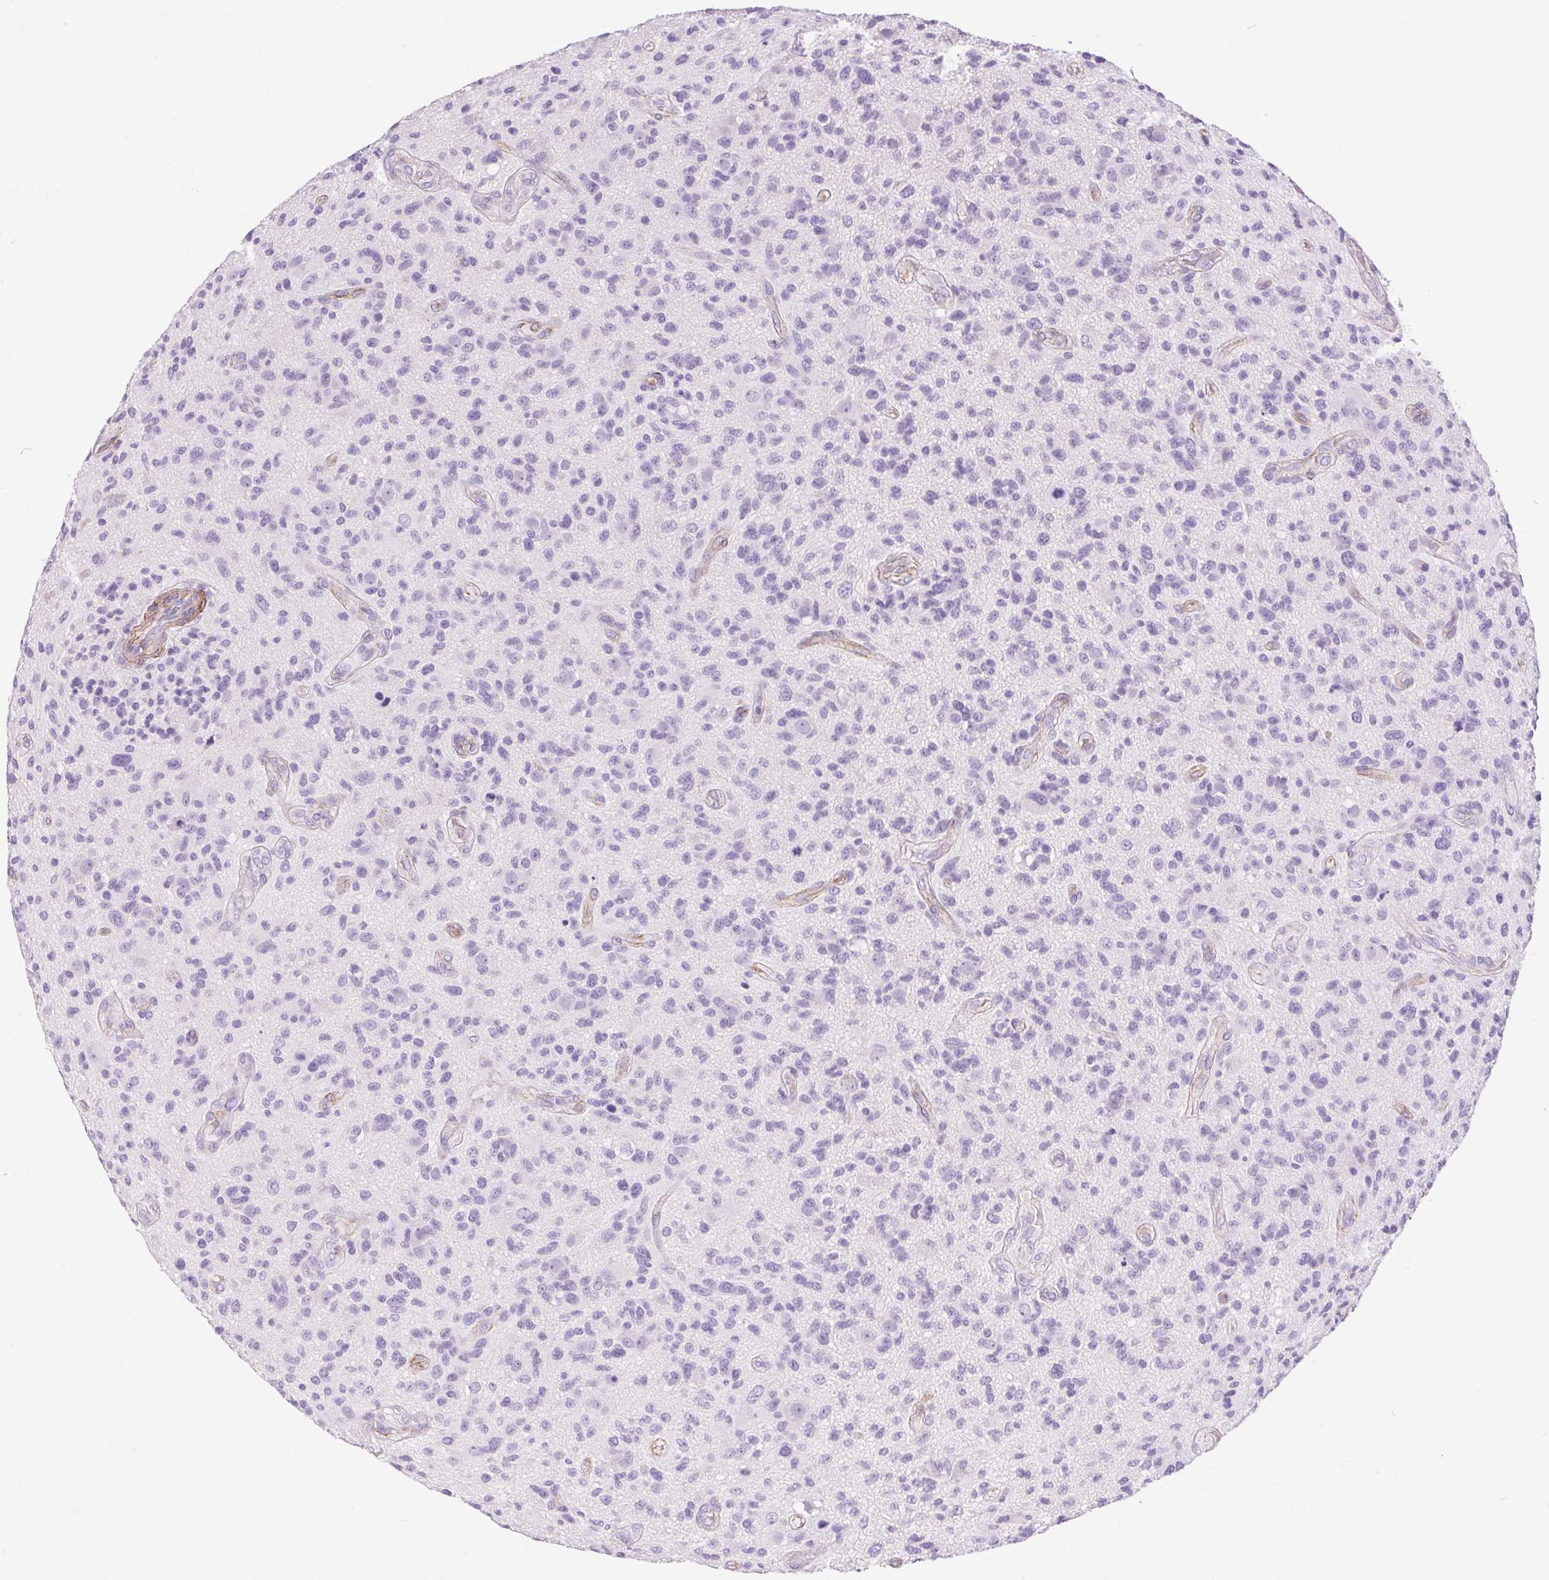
{"staining": {"intensity": "negative", "quantity": "none", "location": "none"}, "tissue": "glioma", "cell_type": "Tumor cells", "image_type": "cancer", "snomed": [{"axis": "morphology", "description": "Glioma, malignant, High grade"}, {"axis": "topography", "description": "Brain"}], "caption": "A histopathology image of glioma stained for a protein demonstrates no brown staining in tumor cells.", "gene": "SHCBP1L", "patient": {"sex": "male", "age": 47}}